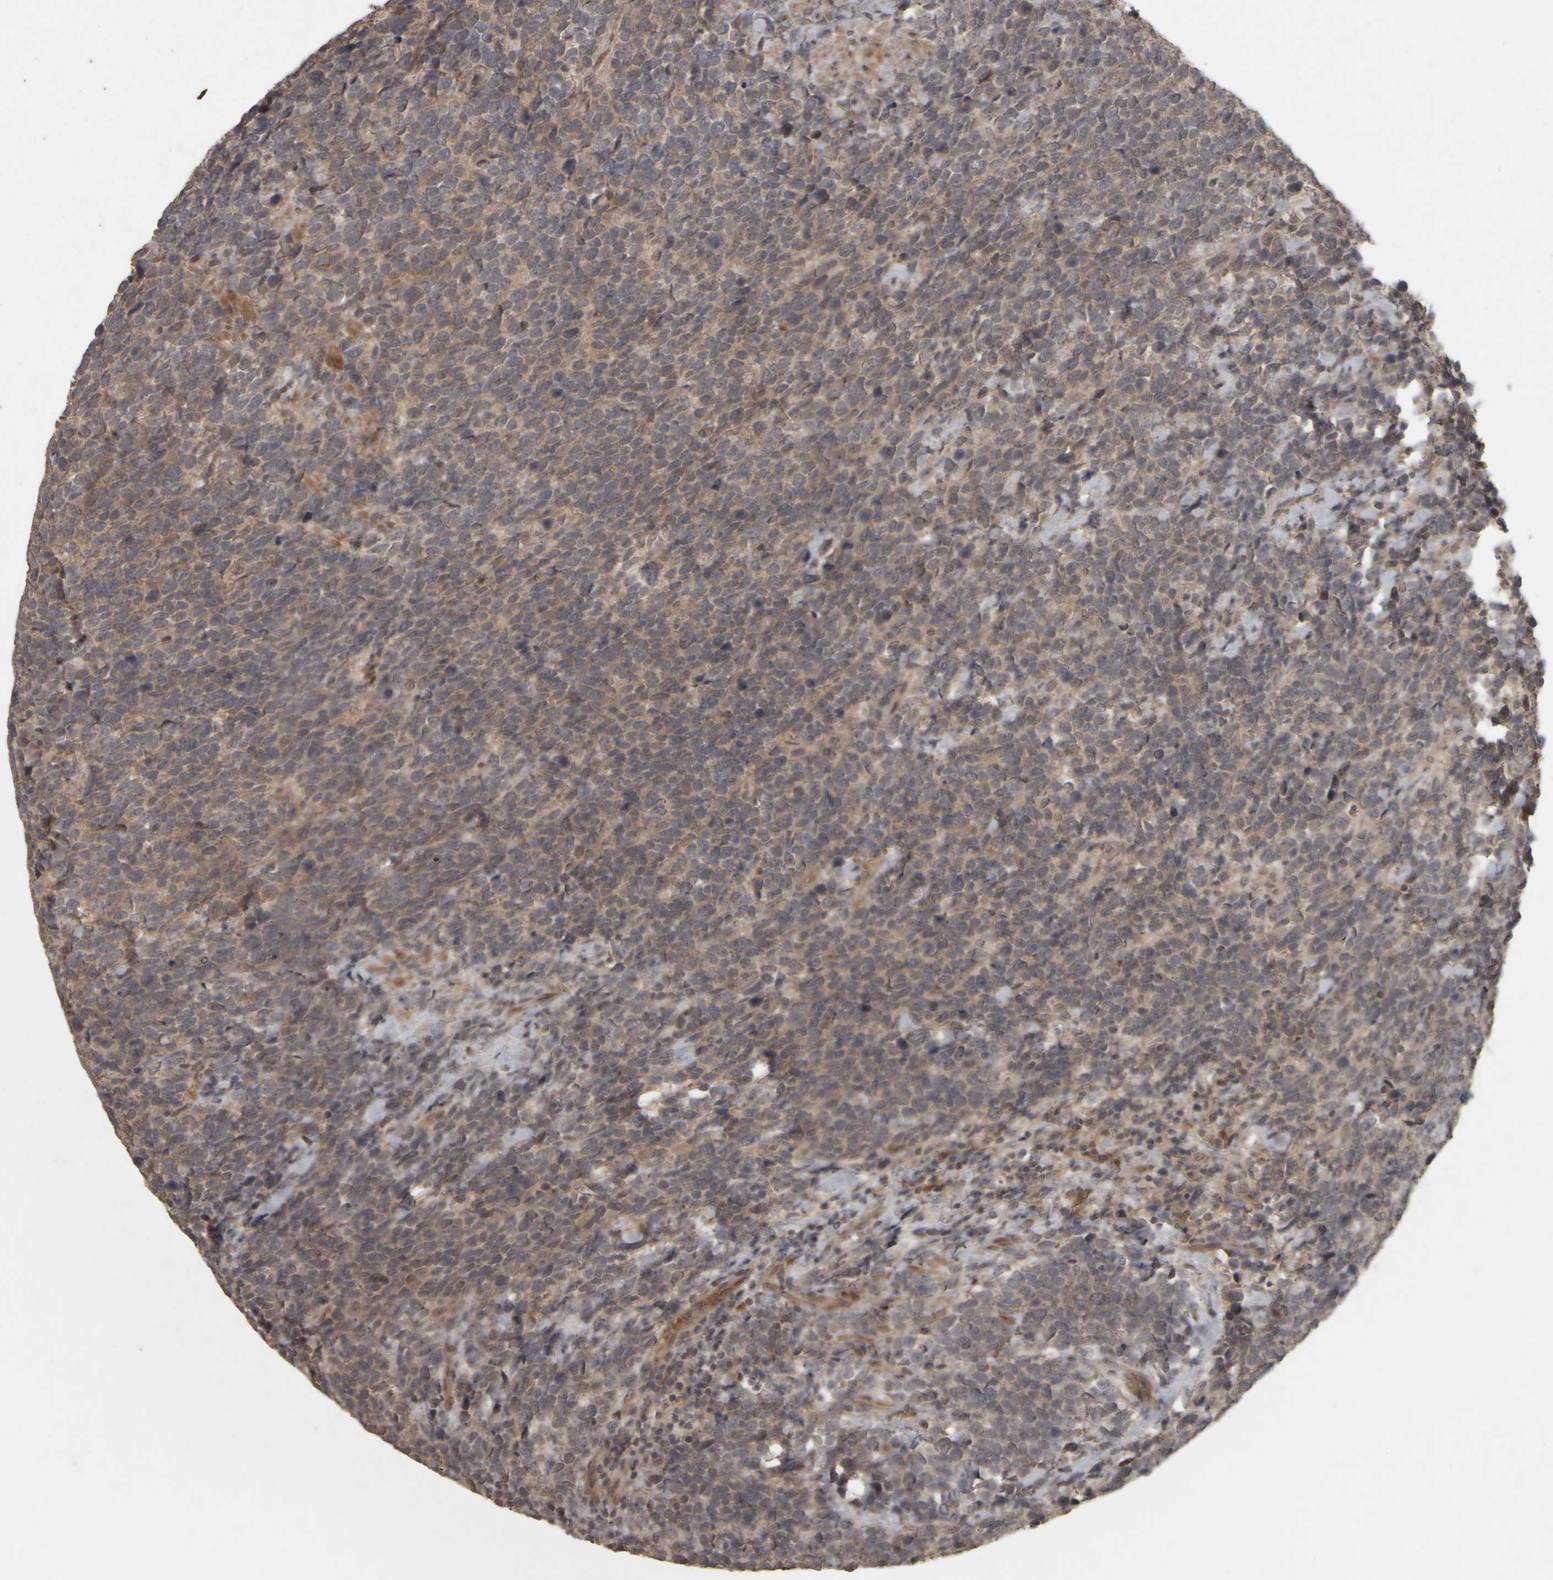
{"staining": {"intensity": "weak", "quantity": "<25%", "location": "cytoplasmic/membranous"}, "tissue": "urothelial cancer", "cell_type": "Tumor cells", "image_type": "cancer", "snomed": [{"axis": "morphology", "description": "Urothelial carcinoma, High grade"}, {"axis": "topography", "description": "Urinary bladder"}], "caption": "DAB immunohistochemical staining of human urothelial carcinoma (high-grade) reveals no significant expression in tumor cells.", "gene": "ACO1", "patient": {"sex": "female", "age": 82}}